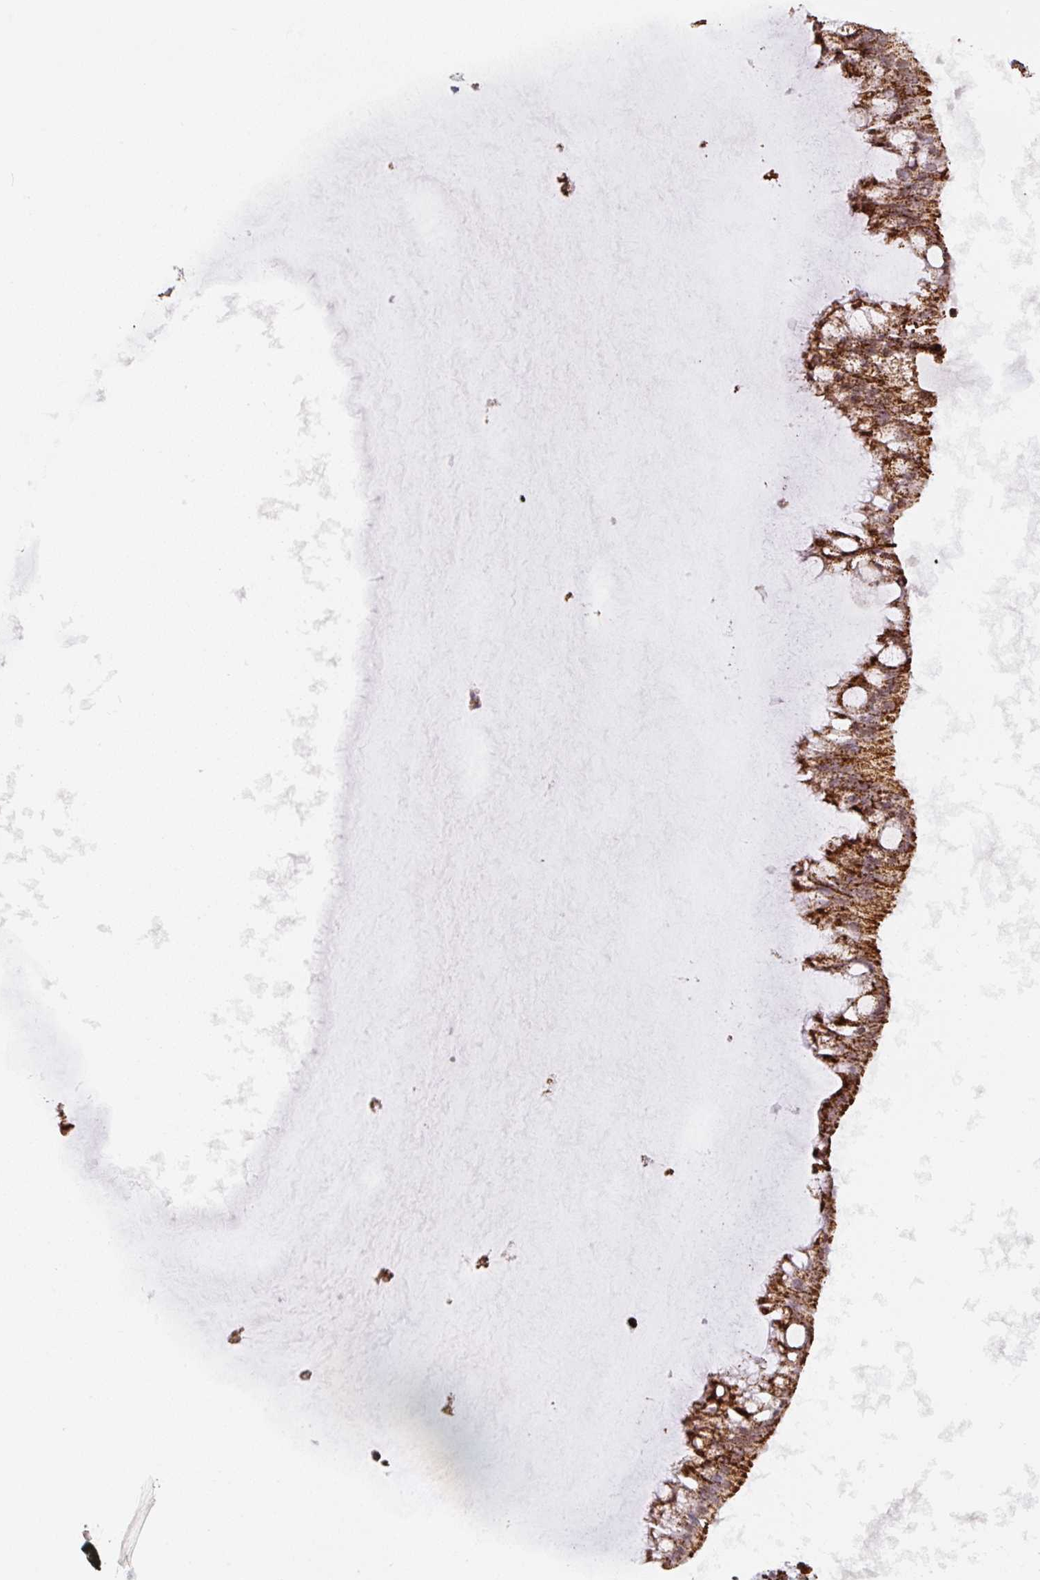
{"staining": {"intensity": "strong", "quantity": ">75%", "location": "cytoplasmic/membranous"}, "tissue": "ovarian cancer", "cell_type": "Tumor cells", "image_type": "cancer", "snomed": [{"axis": "morphology", "description": "Cystadenocarcinoma, mucinous, NOS"}, {"axis": "topography", "description": "Ovary"}], "caption": "Mucinous cystadenocarcinoma (ovarian) stained for a protein (brown) demonstrates strong cytoplasmic/membranous positive staining in about >75% of tumor cells.", "gene": "ATP5F1A", "patient": {"sex": "female", "age": 73}}